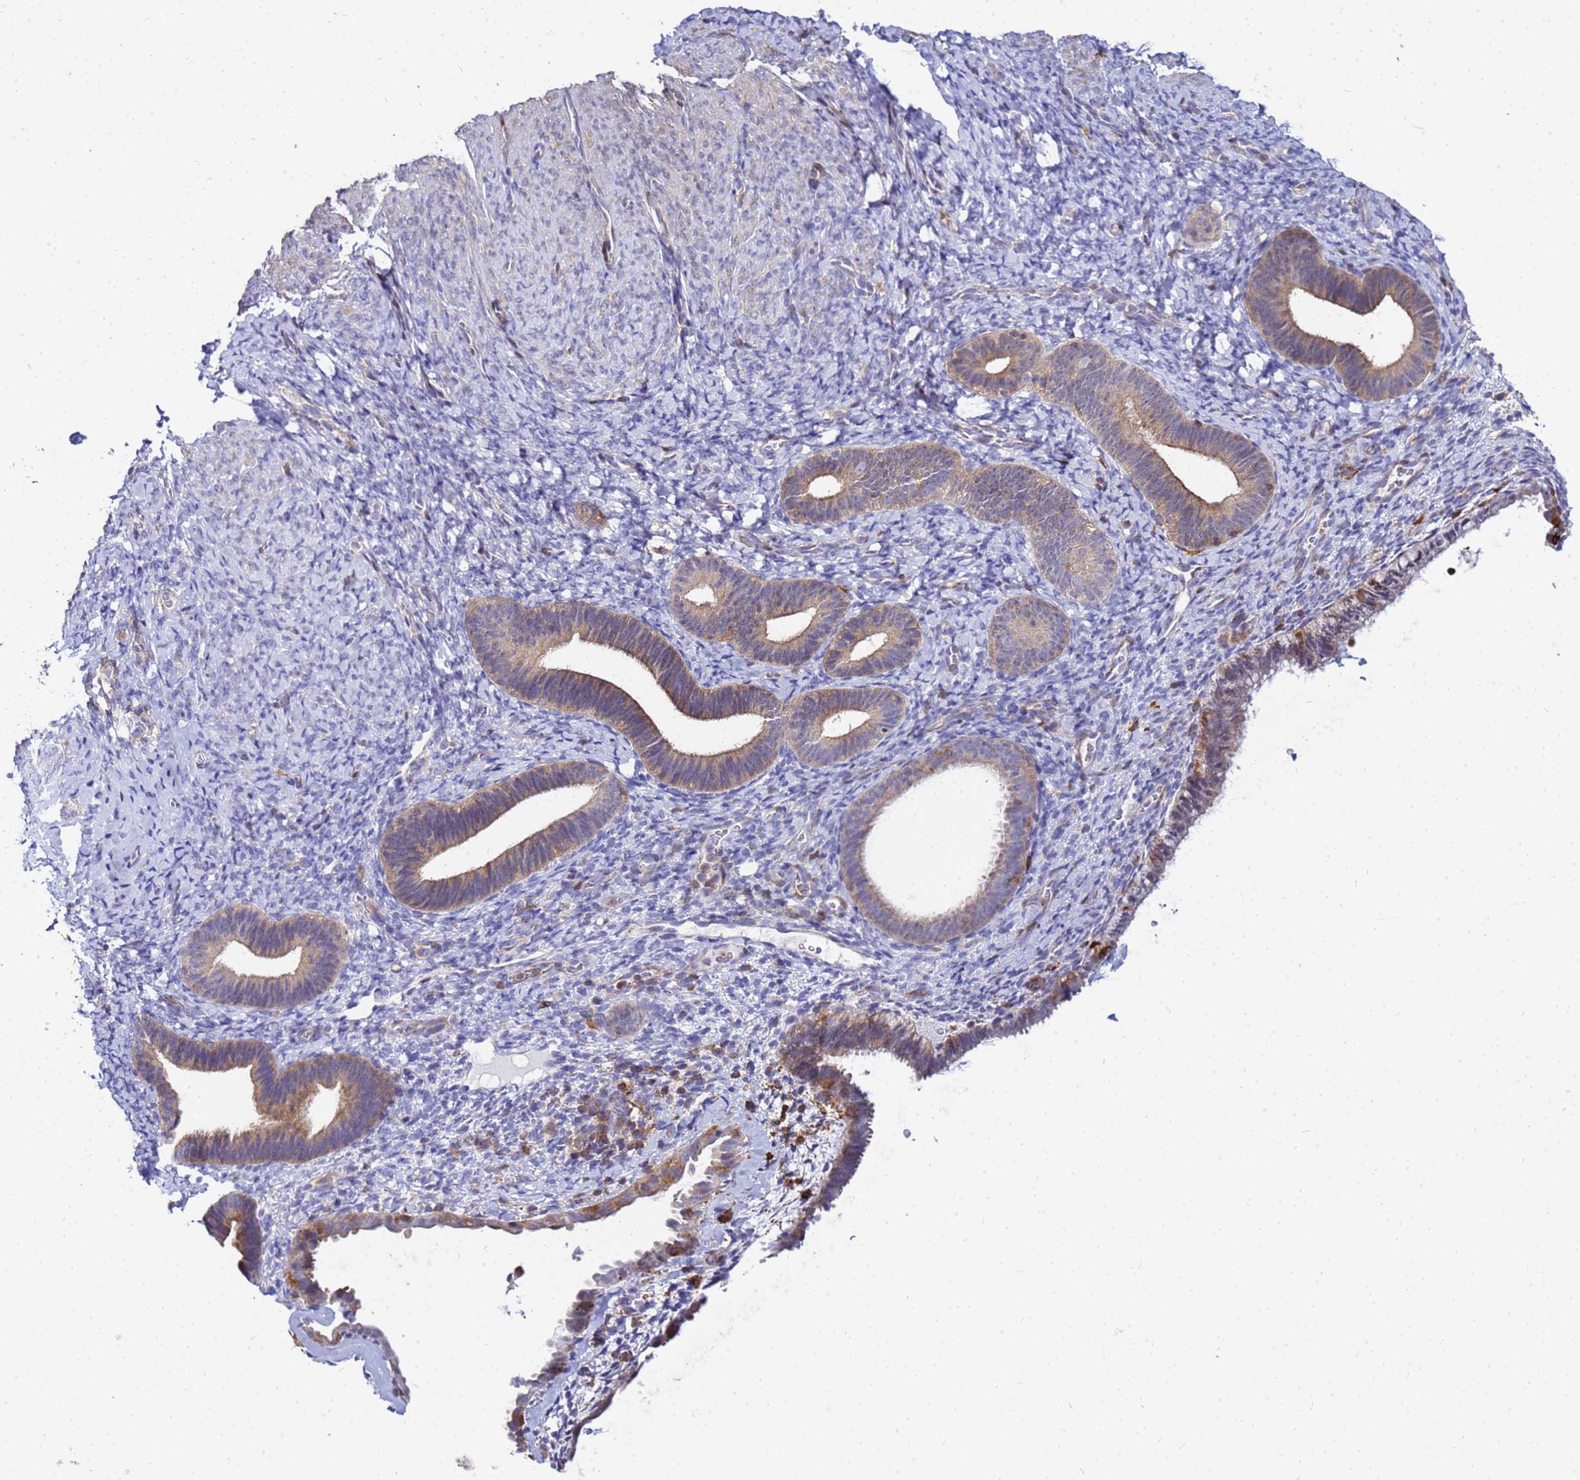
{"staining": {"intensity": "moderate", "quantity": "<25%", "location": "cytoplasmic/membranous"}, "tissue": "endometrium", "cell_type": "Cells in endometrial stroma", "image_type": "normal", "snomed": [{"axis": "morphology", "description": "Normal tissue, NOS"}, {"axis": "topography", "description": "Endometrium"}], "caption": "Immunohistochemistry of normal human endometrium shows low levels of moderate cytoplasmic/membranous staining in approximately <25% of cells in endometrial stroma.", "gene": "DBNDD2", "patient": {"sex": "female", "age": 65}}